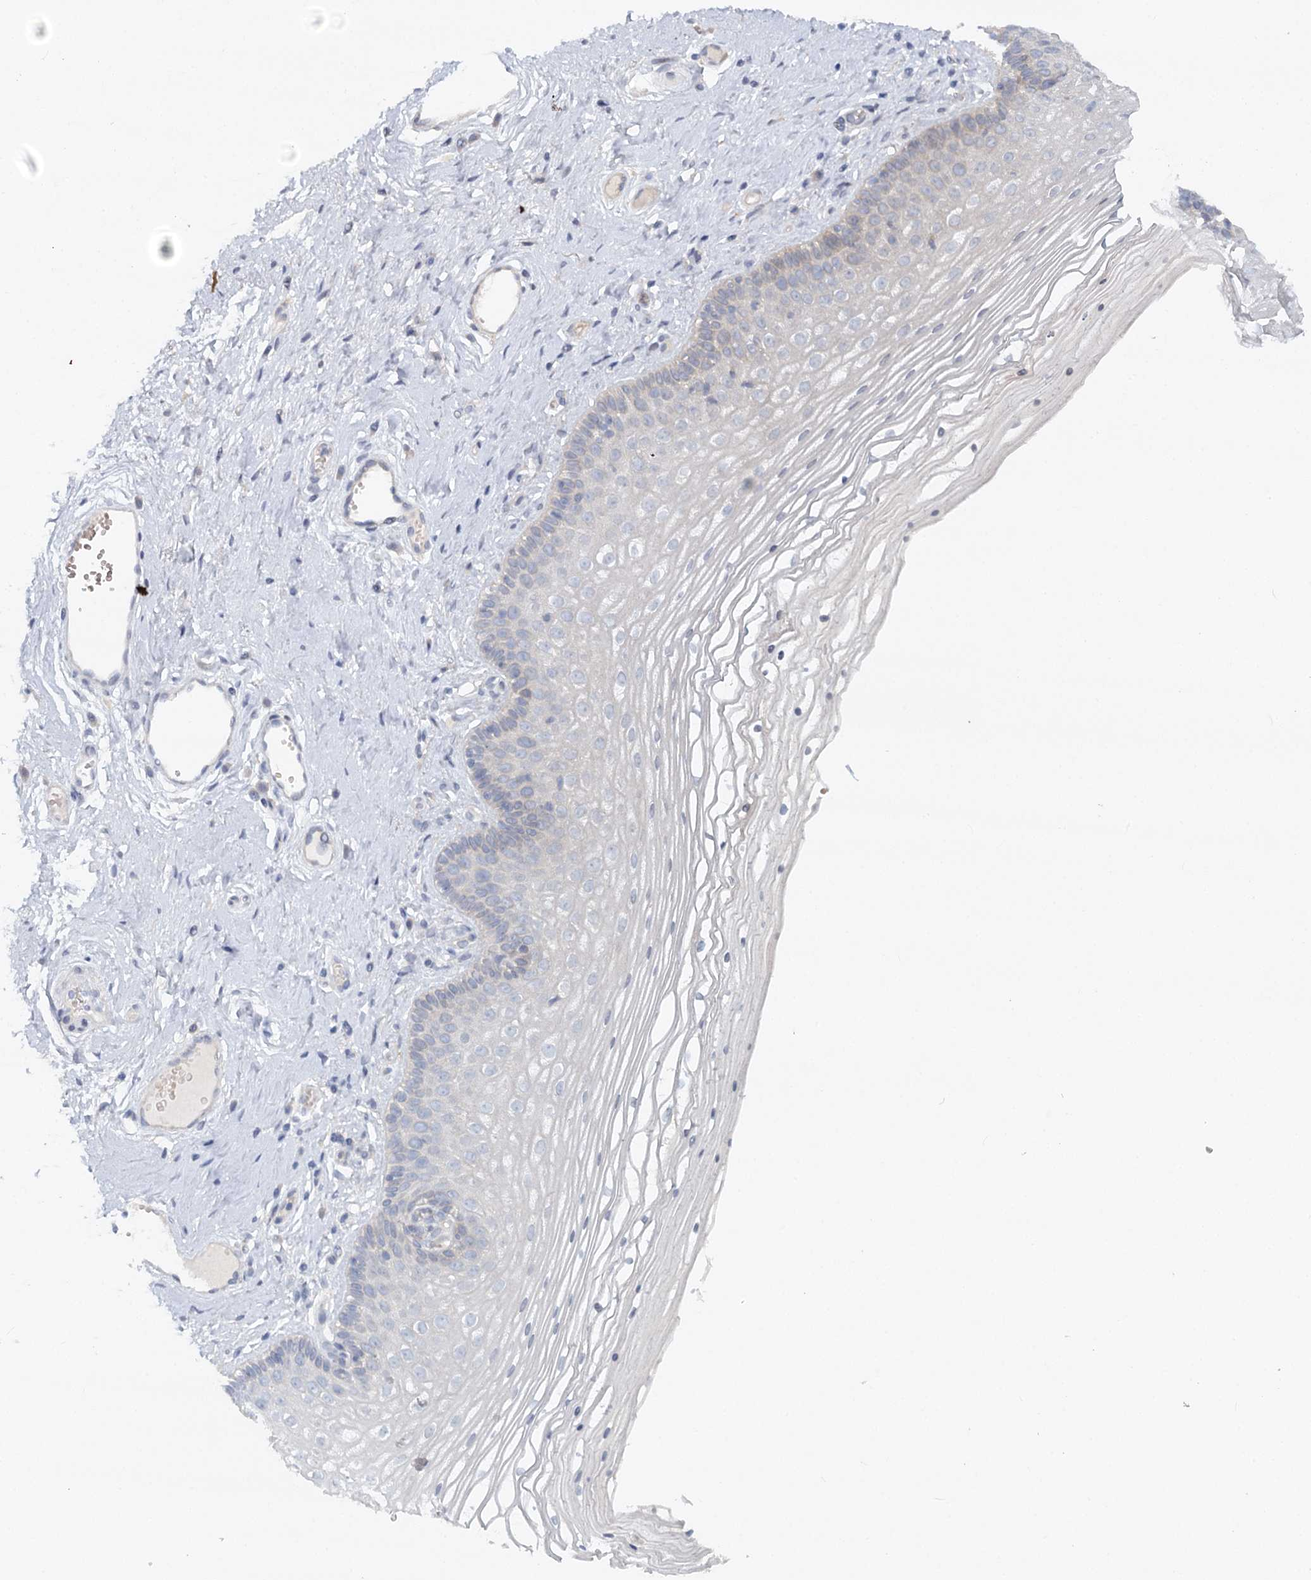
{"staining": {"intensity": "moderate", "quantity": "<25%", "location": "cytoplasmic/membranous"}, "tissue": "vagina", "cell_type": "Squamous epithelial cells", "image_type": "normal", "snomed": [{"axis": "morphology", "description": "Normal tissue, NOS"}, {"axis": "topography", "description": "Vagina"}], "caption": "Vagina was stained to show a protein in brown. There is low levels of moderate cytoplasmic/membranous expression in approximately <25% of squamous epithelial cells. The staining is performed using DAB (3,3'-diaminobenzidine) brown chromogen to label protein expression. The nuclei are counter-stained blue using hematoxylin.", "gene": "RNF111", "patient": {"sex": "female", "age": 46}}